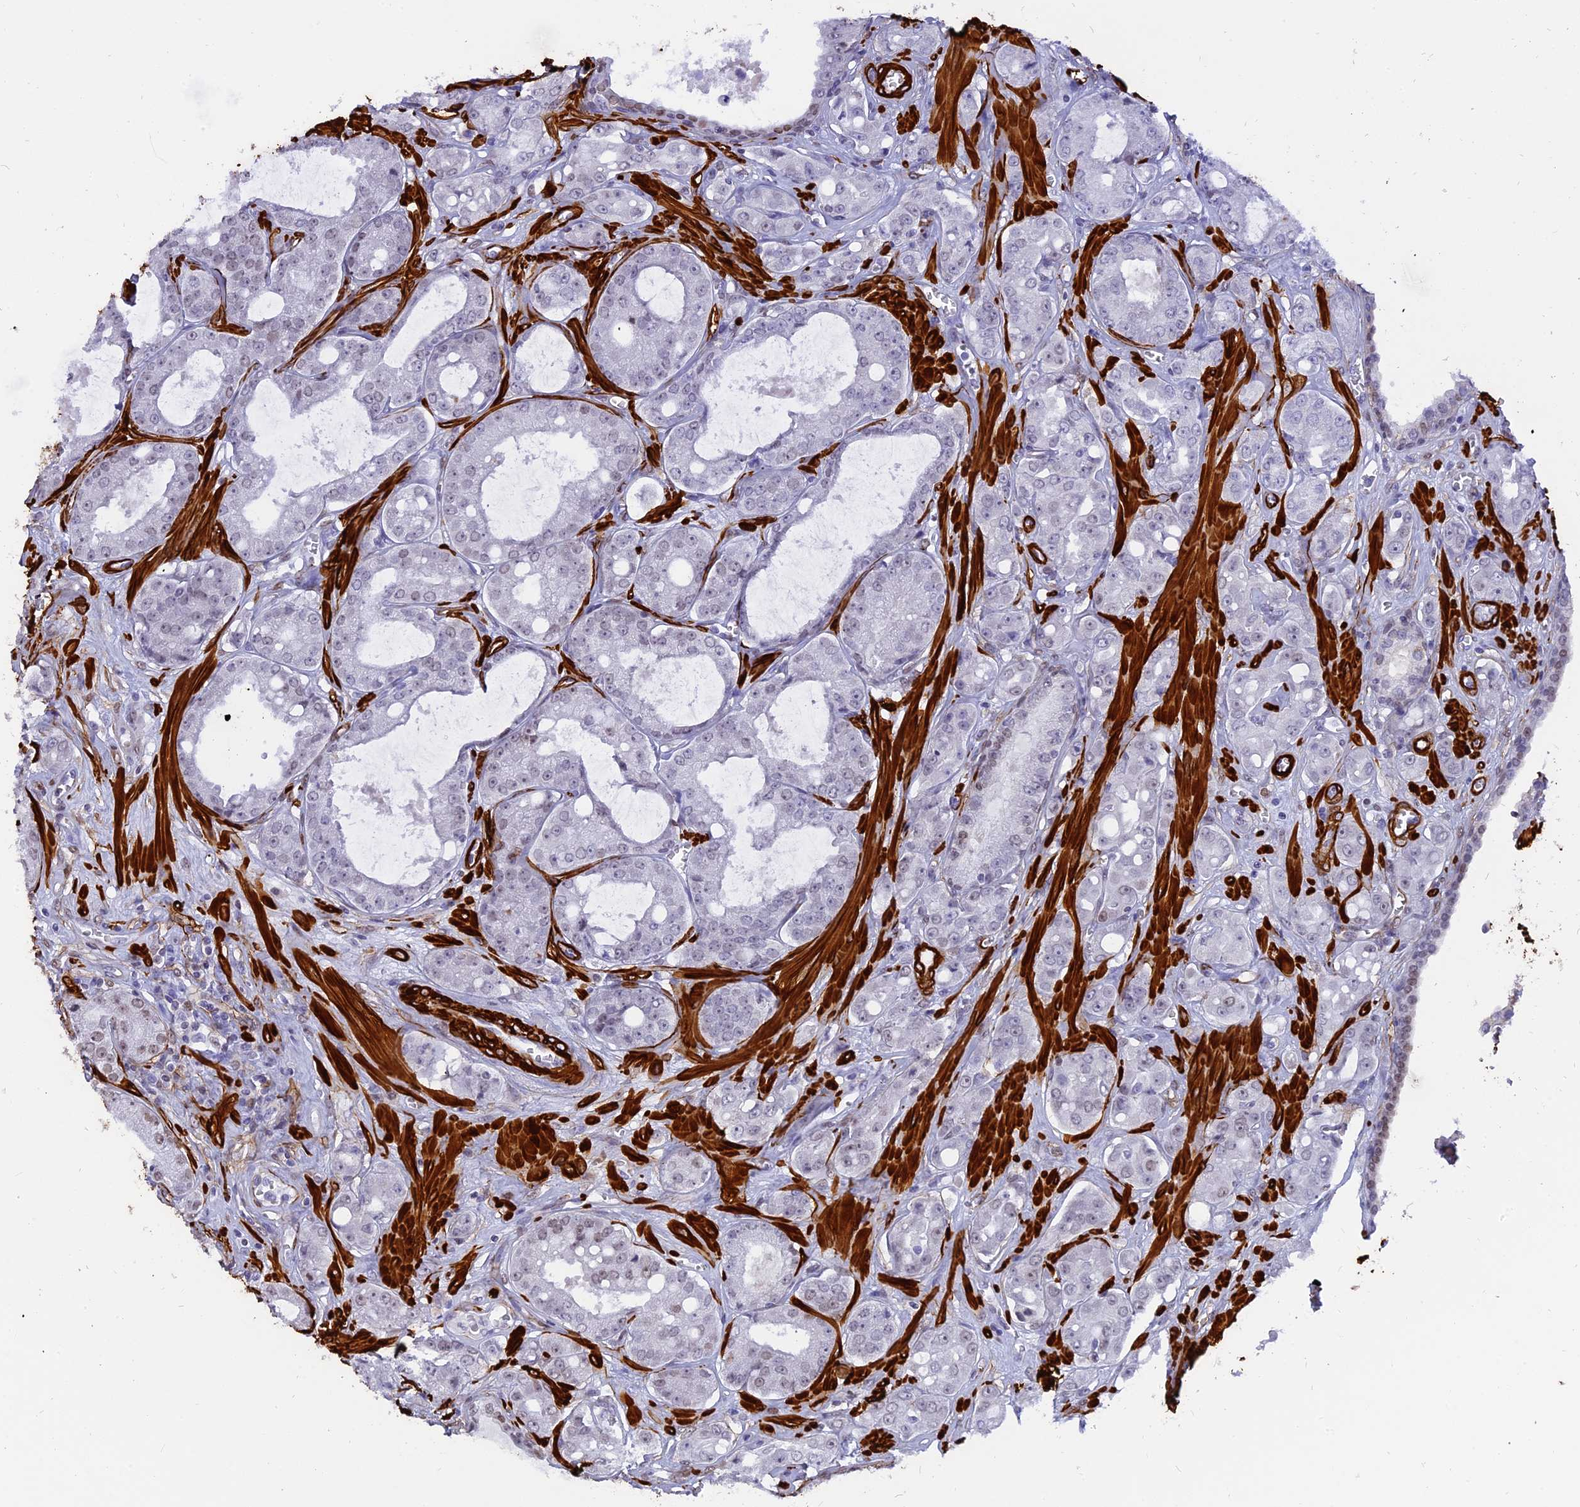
{"staining": {"intensity": "weak", "quantity": "<25%", "location": "nuclear"}, "tissue": "prostate cancer", "cell_type": "Tumor cells", "image_type": "cancer", "snomed": [{"axis": "morphology", "description": "Adenocarcinoma, High grade"}, {"axis": "topography", "description": "Prostate"}], "caption": "Tumor cells show no significant protein staining in prostate cancer (adenocarcinoma (high-grade)). The staining is performed using DAB brown chromogen with nuclei counter-stained in using hematoxylin.", "gene": "CENPV", "patient": {"sex": "male", "age": 74}}